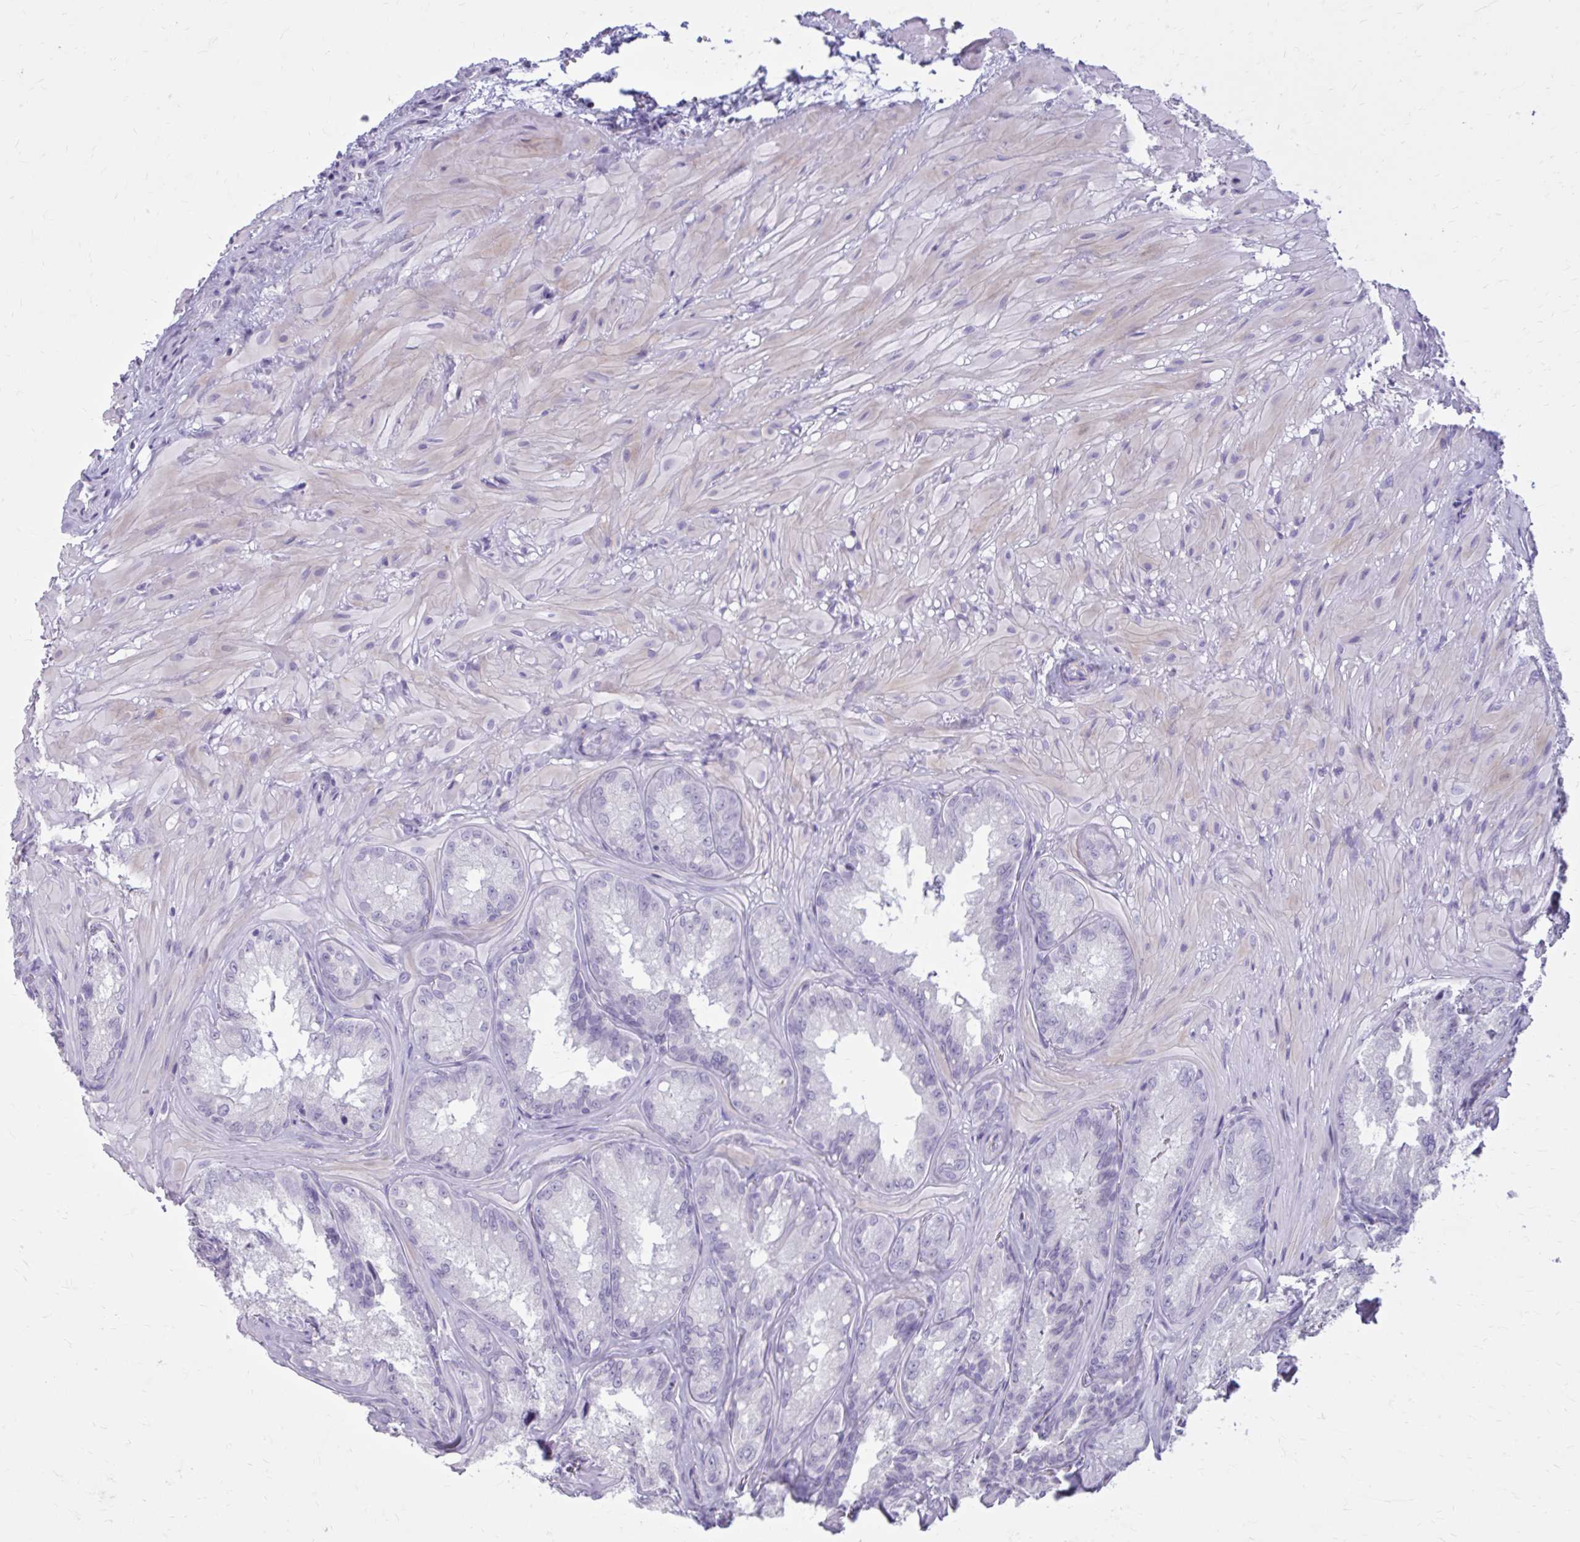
{"staining": {"intensity": "negative", "quantity": "none", "location": "none"}, "tissue": "seminal vesicle", "cell_type": "Glandular cells", "image_type": "normal", "snomed": [{"axis": "morphology", "description": "Normal tissue, NOS"}, {"axis": "topography", "description": "Seminal veicle"}], "caption": "Immunohistochemistry (IHC) histopathology image of benign human seminal vesicle stained for a protein (brown), which reveals no staining in glandular cells.", "gene": "OR4B1", "patient": {"sex": "male", "age": 47}}